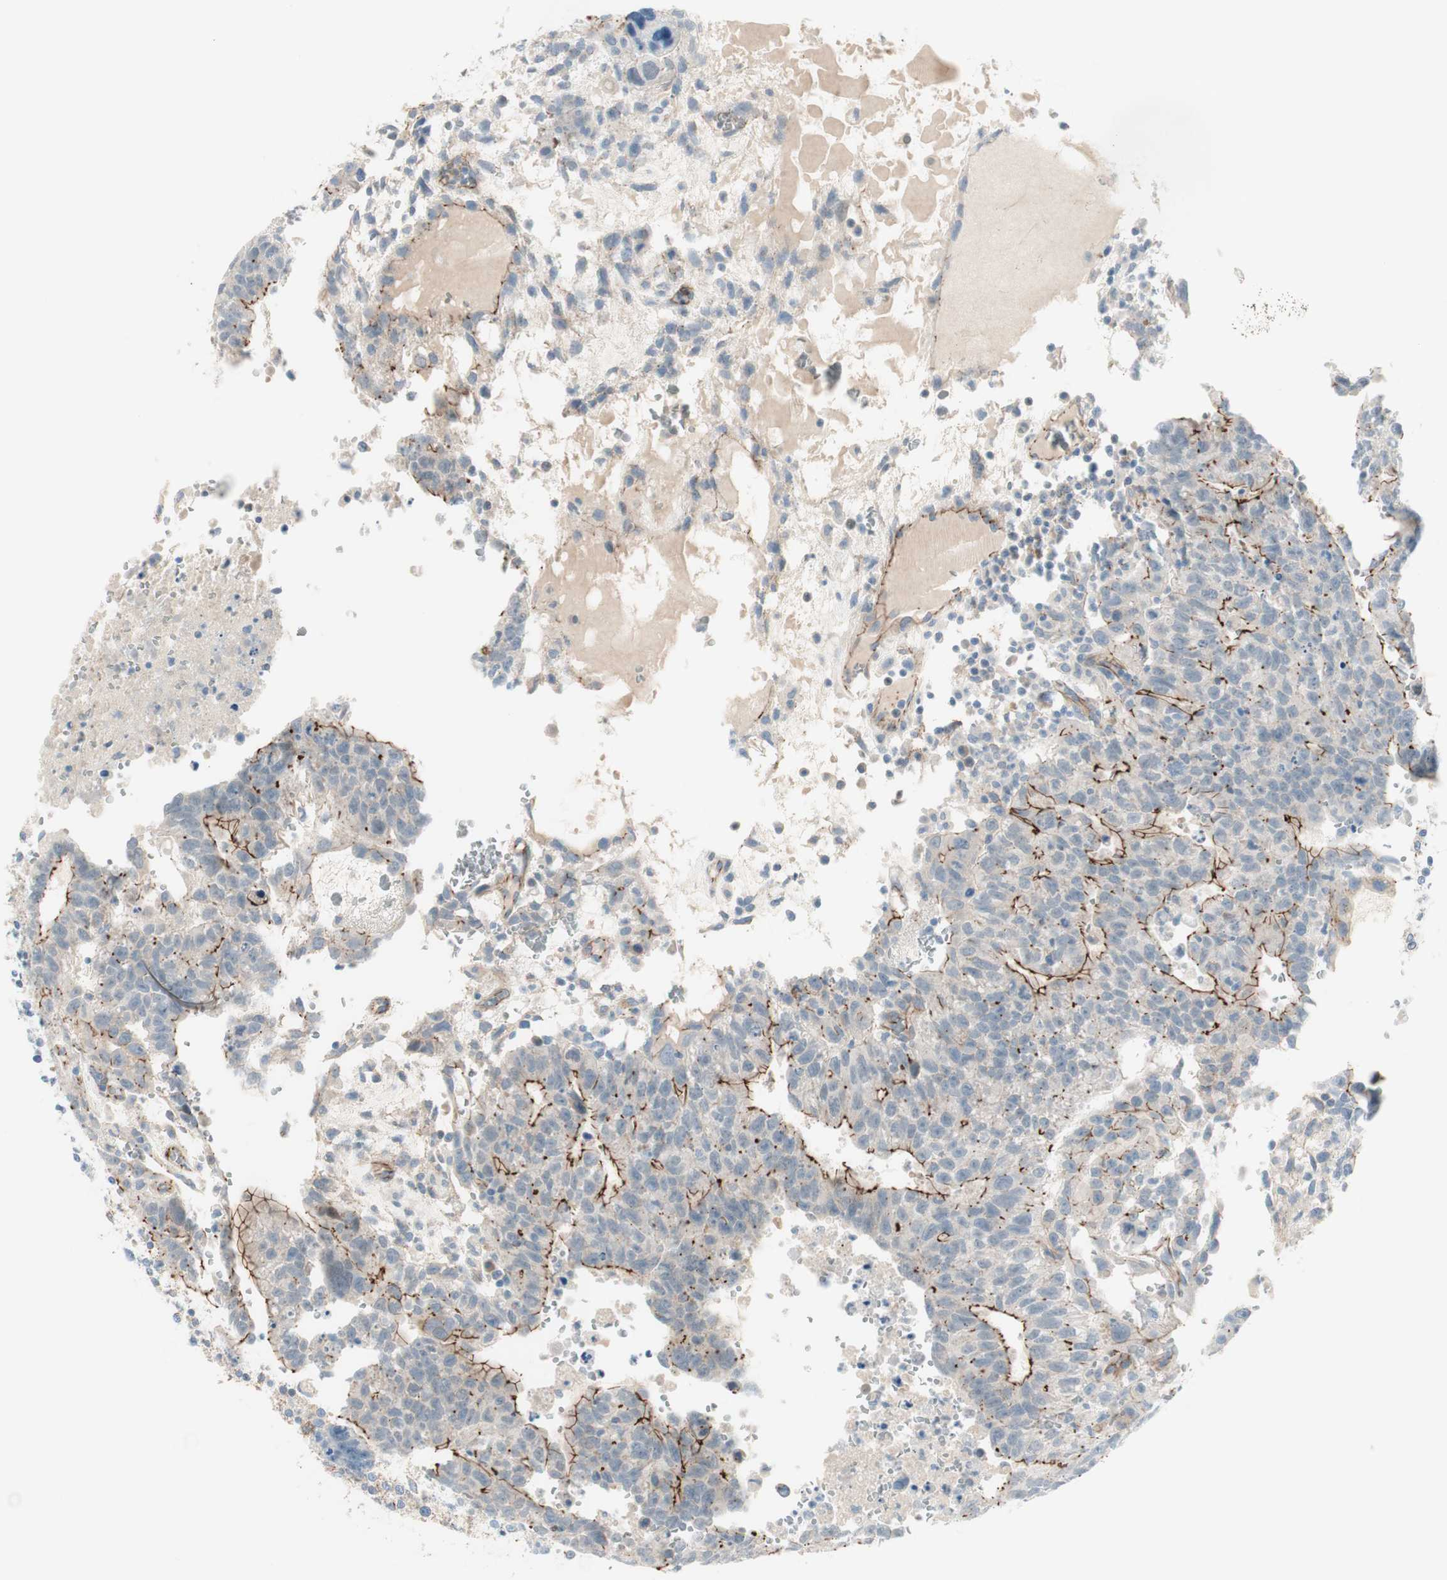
{"staining": {"intensity": "weak", "quantity": "25%-75%", "location": "cytoplasmic/membranous"}, "tissue": "testis cancer", "cell_type": "Tumor cells", "image_type": "cancer", "snomed": [{"axis": "morphology", "description": "Seminoma, NOS"}, {"axis": "morphology", "description": "Carcinoma, Embryonal, NOS"}, {"axis": "topography", "description": "Testis"}], "caption": "A low amount of weak cytoplasmic/membranous expression is seen in approximately 25%-75% of tumor cells in testis cancer (embryonal carcinoma) tissue.", "gene": "TJP1", "patient": {"sex": "male", "age": 52}}